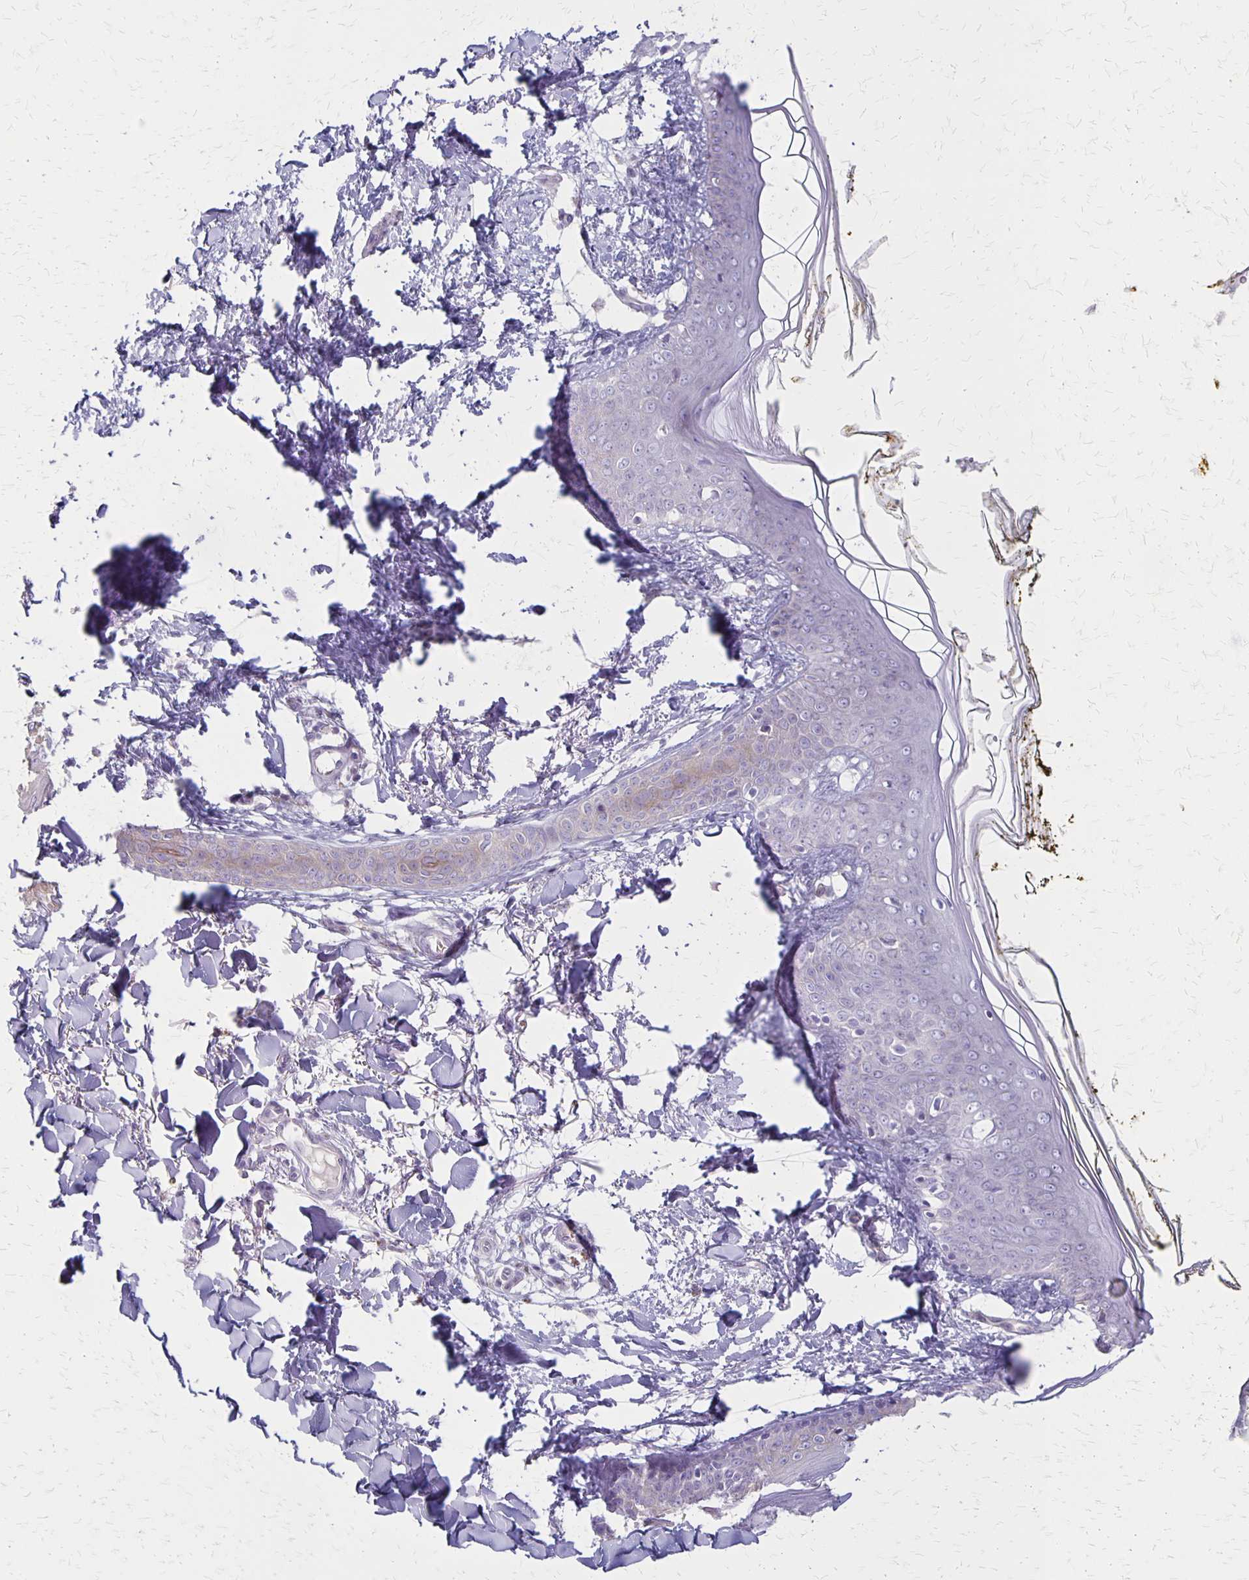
{"staining": {"intensity": "negative", "quantity": "none", "location": "none"}, "tissue": "skin", "cell_type": "Fibroblasts", "image_type": "normal", "snomed": [{"axis": "morphology", "description": "Normal tissue, NOS"}, {"axis": "topography", "description": "Skin"}], "caption": "This is an IHC photomicrograph of normal human skin. There is no expression in fibroblasts.", "gene": "HOMER1", "patient": {"sex": "female", "age": 34}}